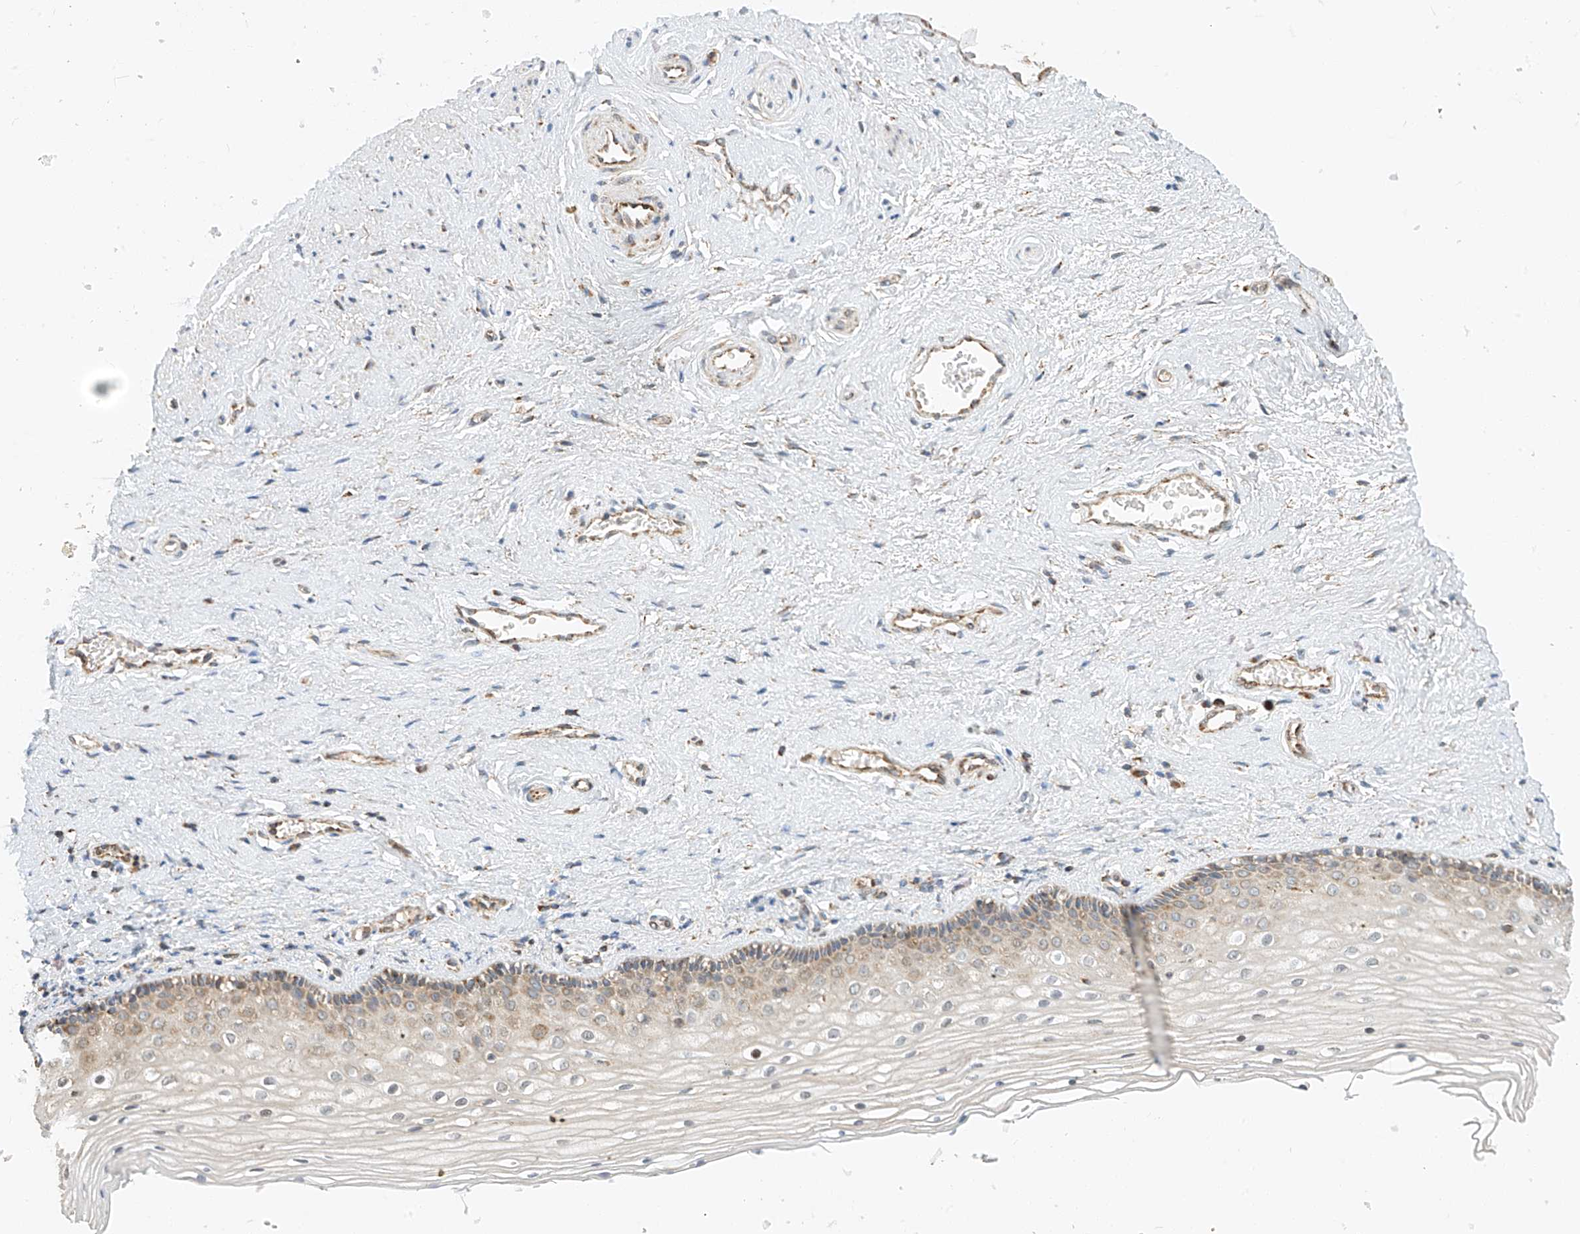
{"staining": {"intensity": "moderate", "quantity": "25%-75%", "location": "cytoplasmic/membranous"}, "tissue": "vagina", "cell_type": "Squamous epithelial cells", "image_type": "normal", "snomed": [{"axis": "morphology", "description": "Normal tissue, NOS"}, {"axis": "topography", "description": "Vagina"}], "caption": "An IHC histopathology image of benign tissue is shown. Protein staining in brown highlights moderate cytoplasmic/membranous positivity in vagina within squamous epithelial cells. The protein is stained brown, and the nuclei are stained in blue (DAB (3,3'-diaminobenzidine) IHC with brightfield microscopy, high magnification).", "gene": "YIPF7", "patient": {"sex": "female", "age": 46}}